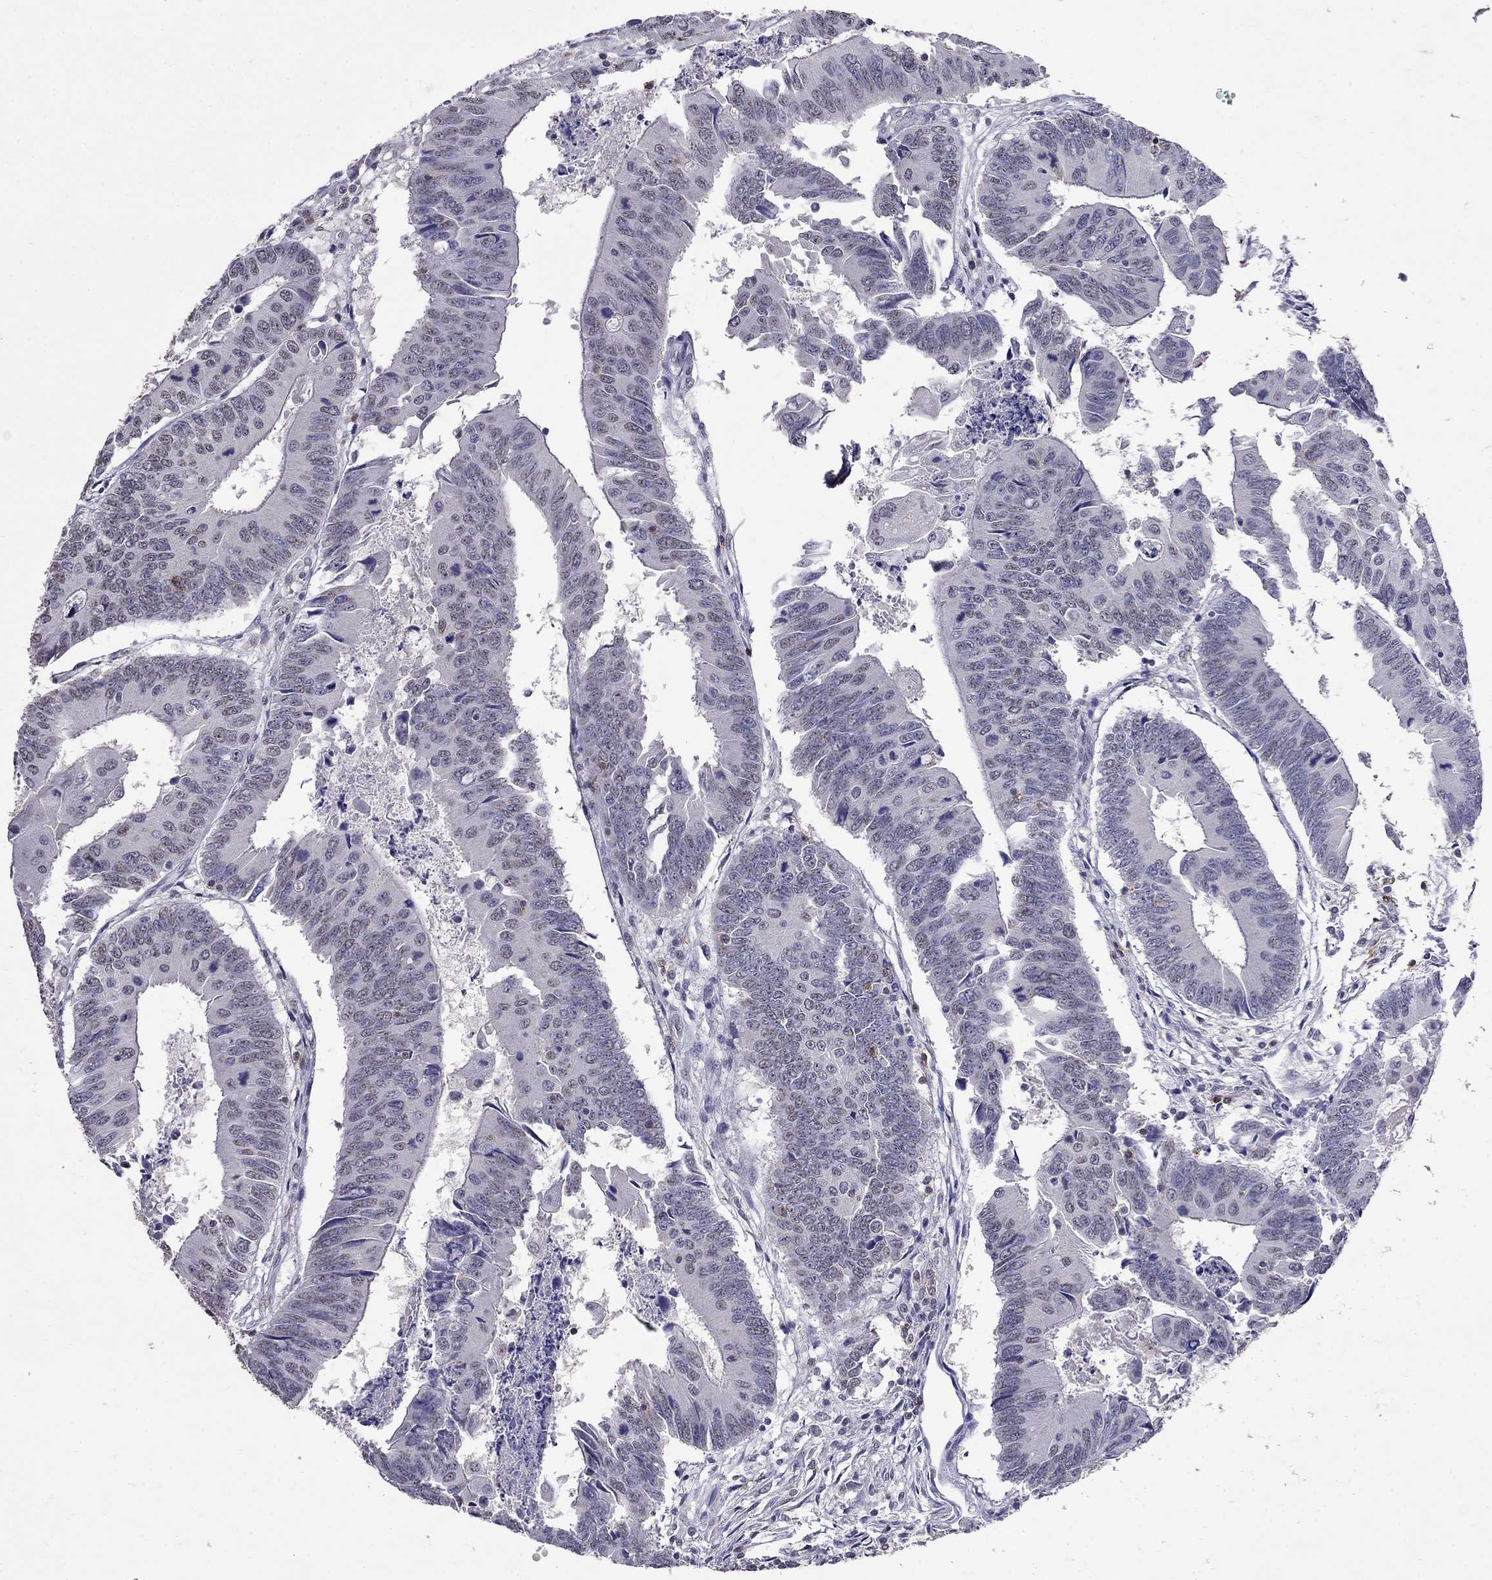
{"staining": {"intensity": "negative", "quantity": "none", "location": "none"}, "tissue": "colorectal cancer", "cell_type": "Tumor cells", "image_type": "cancer", "snomed": [{"axis": "morphology", "description": "Adenocarcinoma, NOS"}, {"axis": "topography", "description": "Rectum"}], "caption": "IHC image of neoplastic tissue: human colorectal cancer stained with DAB (3,3'-diaminobenzidine) reveals no significant protein staining in tumor cells.", "gene": "CD8B", "patient": {"sex": "male", "age": 67}}